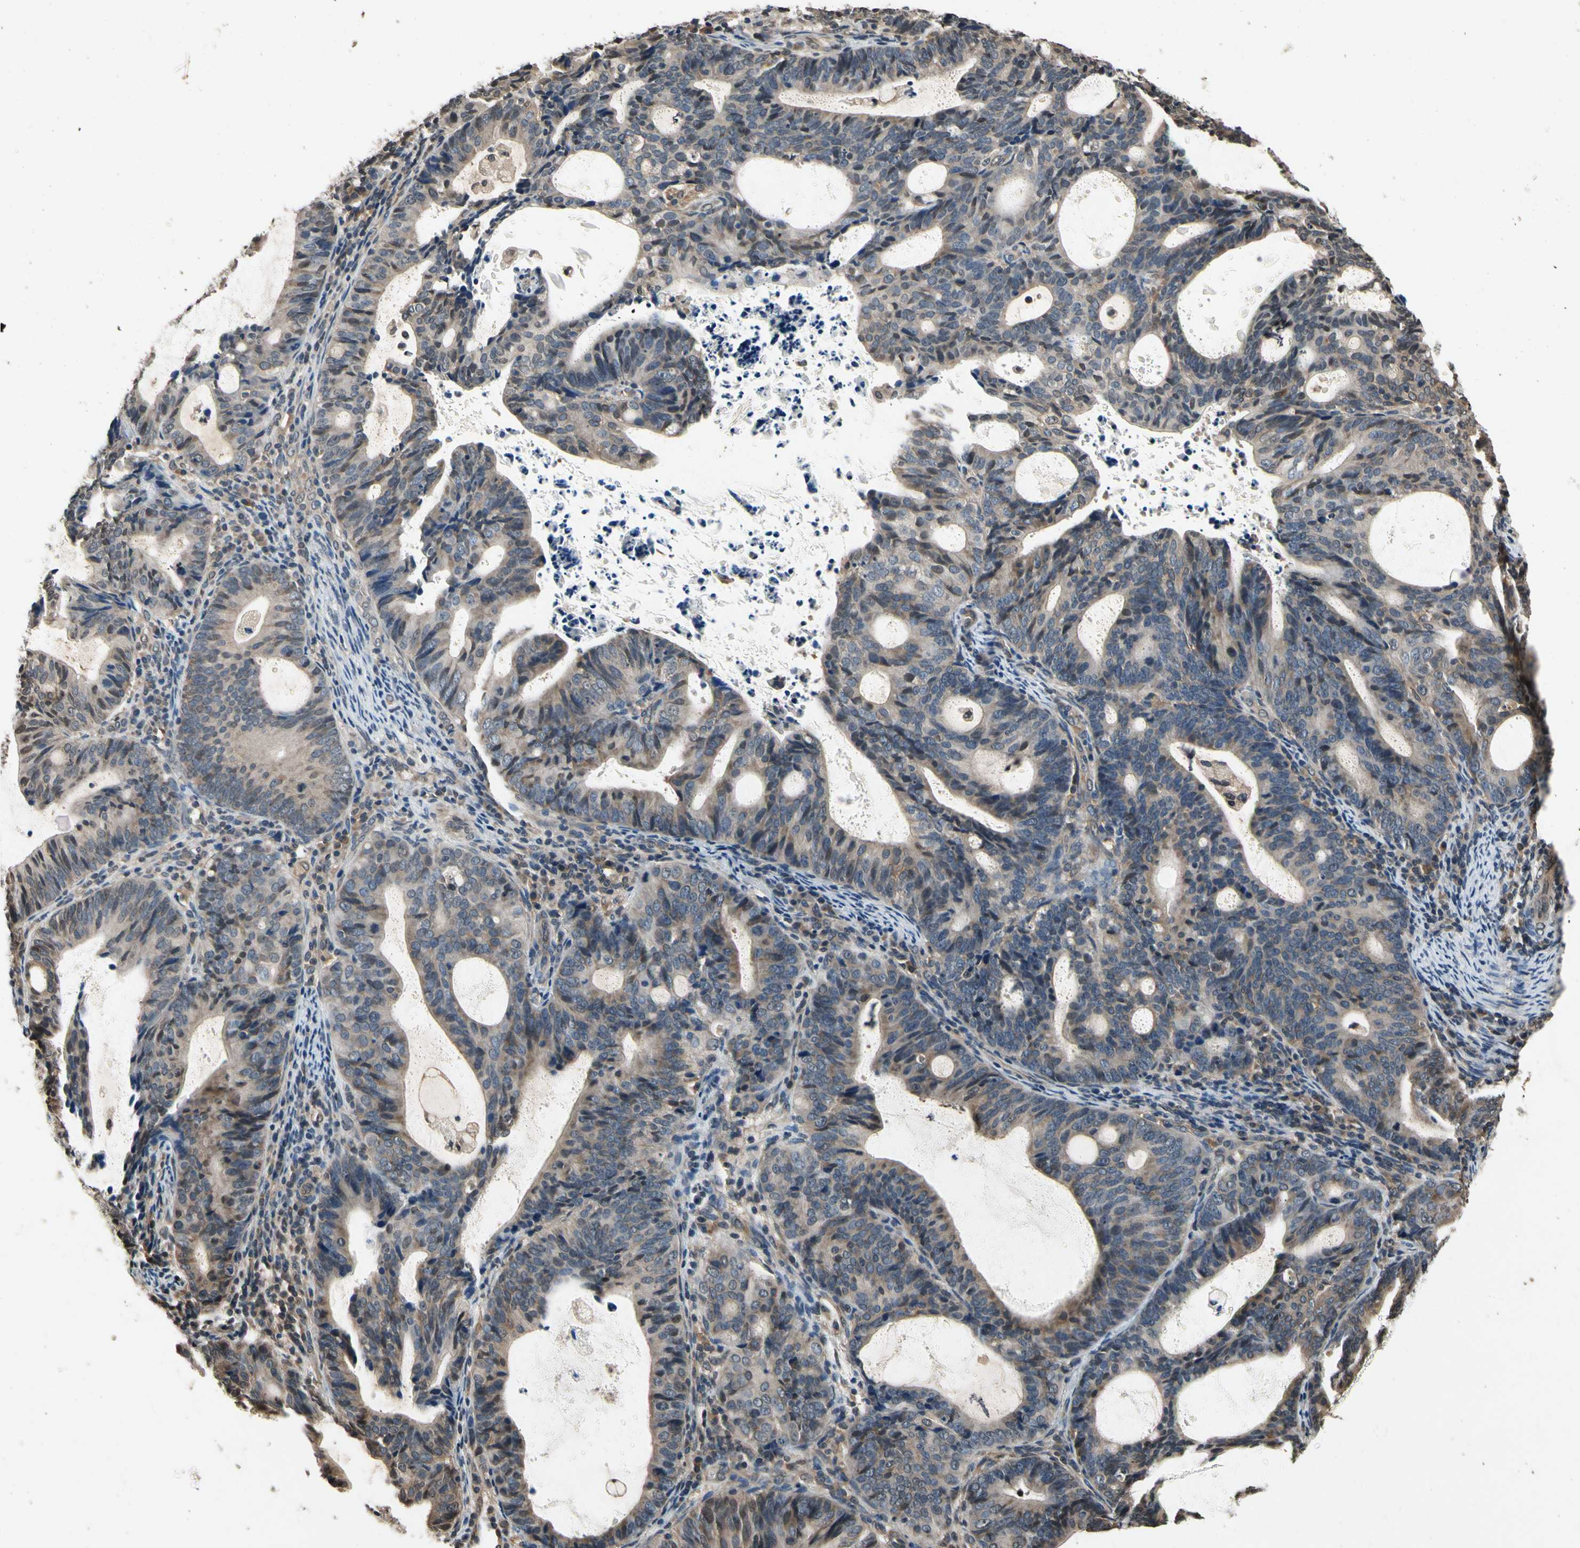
{"staining": {"intensity": "weak", "quantity": ">75%", "location": "cytoplasmic/membranous"}, "tissue": "endometrial cancer", "cell_type": "Tumor cells", "image_type": "cancer", "snomed": [{"axis": "morphology", "description": "Adenocarcinoma, NOS"}, {"axis": "topography", "description": "Uterus"}], "caption": "Protein staining of endometrial cancer (adenocarcinoma) tissue shows weak cytoplasmic/membranous staining in approximately >75% of tumor cells.", "gene": "GCLC", "patient": {"sex": "female", "age": 83}}